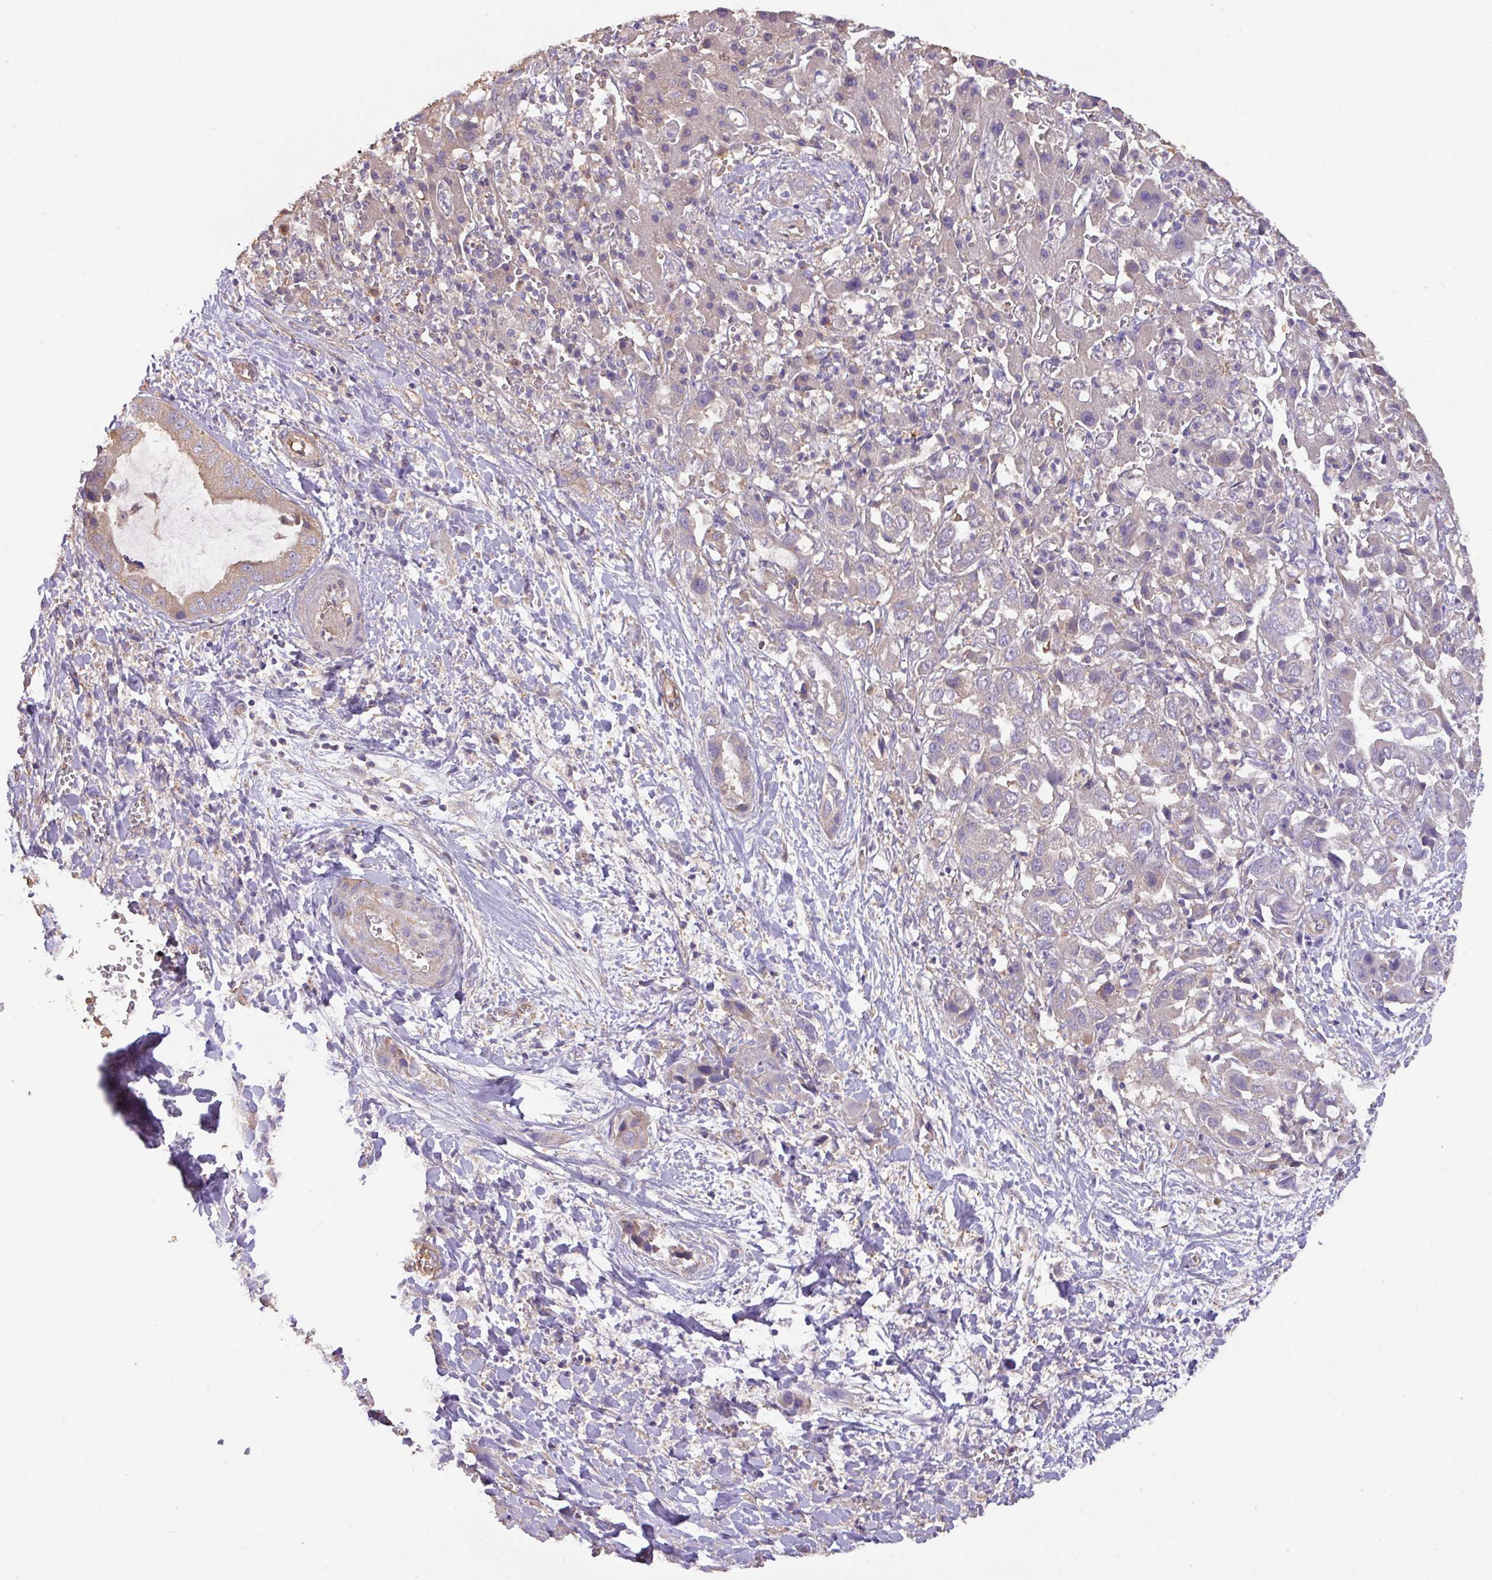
{"staining": {"intensity": "negative", "quantity": "none", "location": "none"}, "tissue": "liver cancer", "cell_type": "Tumor cells", "image_type": "cancer", "snomed": [{"axis": "morphology", "description": "Cholangiocarcinoma"}, {"axis": "topography", "description": "Liver"}], "caption": "Tumor cells are negative for protein expression in human liver cancer.", "gene": "CALML4", "patient": {"sex": "female", "age": 52}}